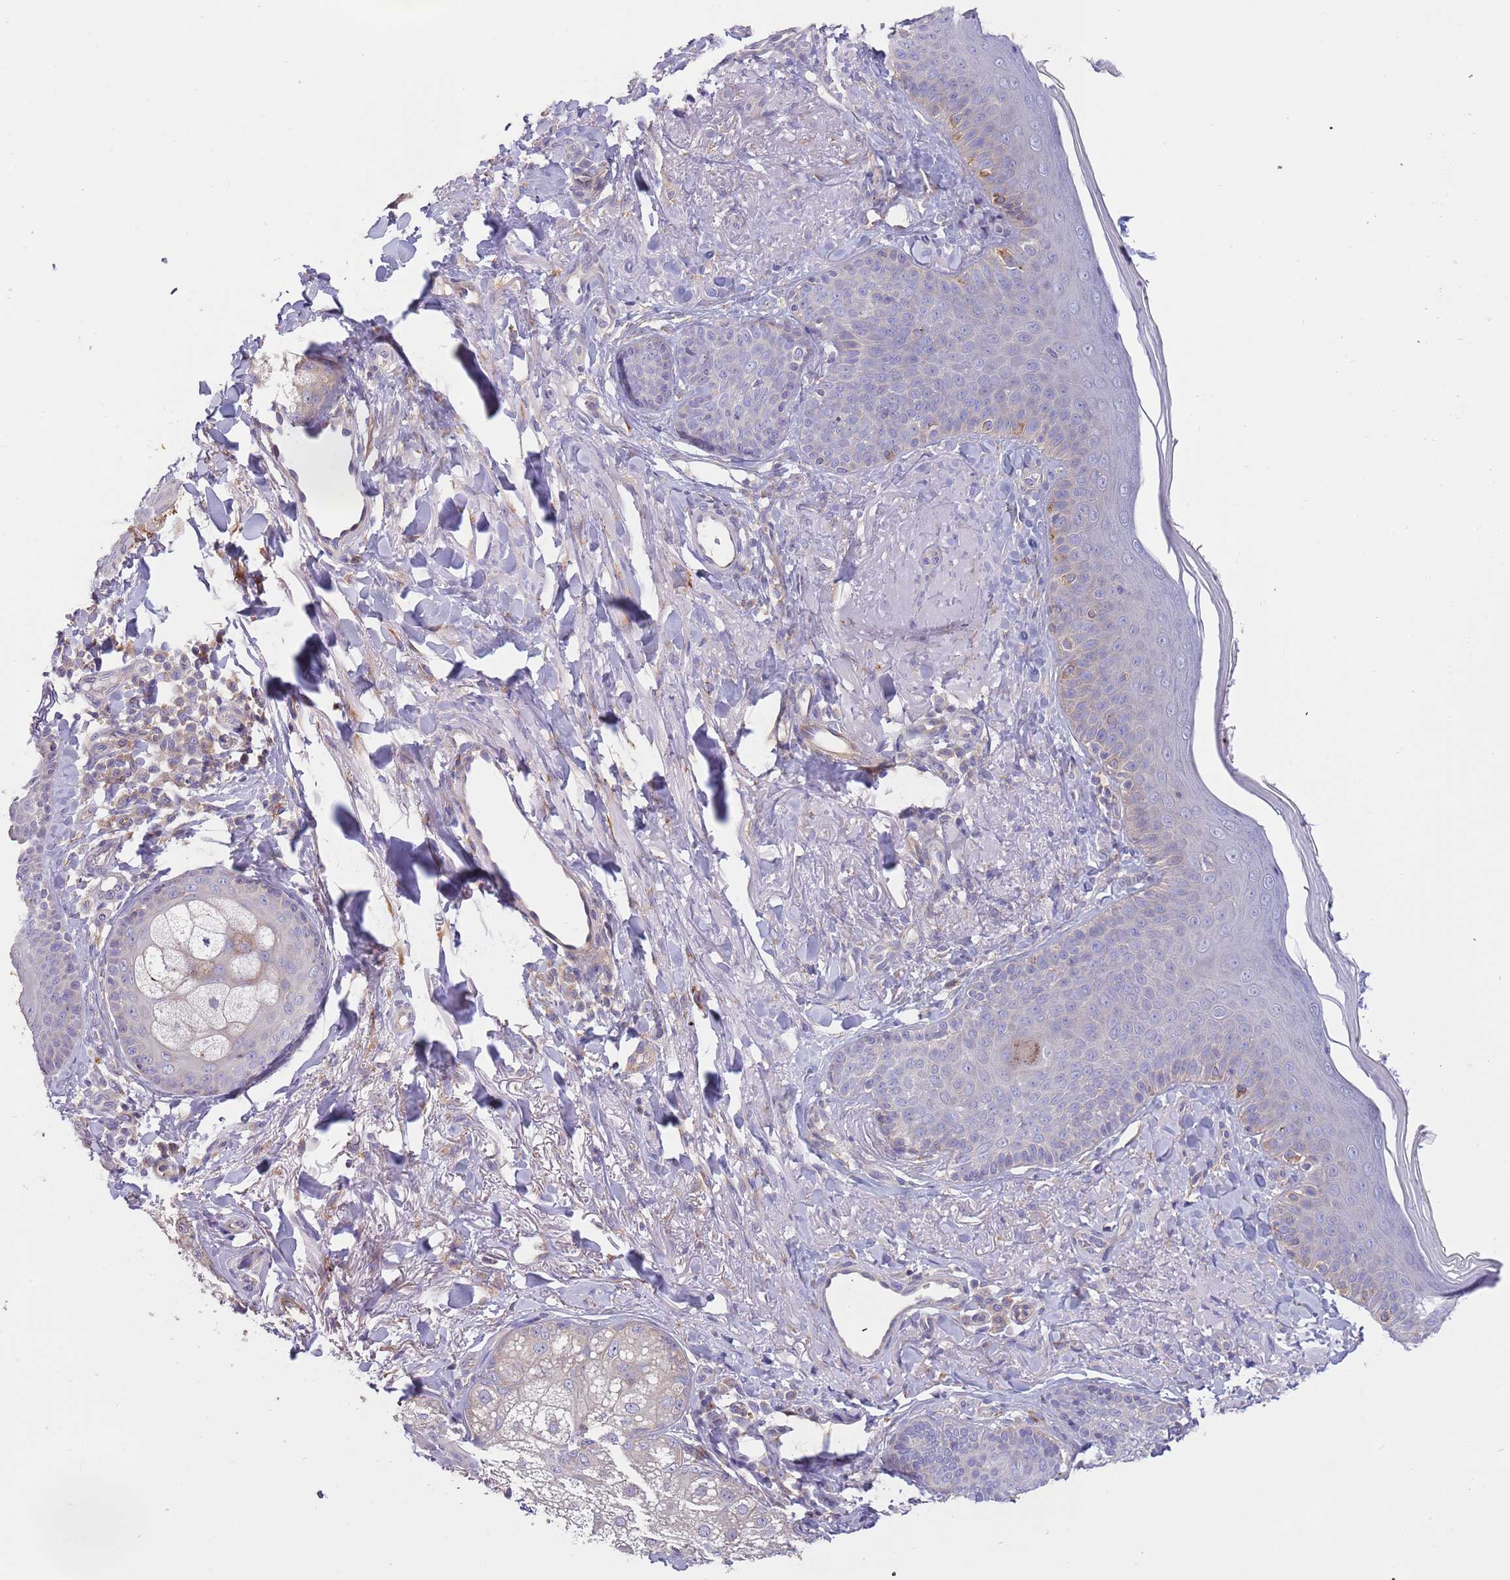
{"staining": {"intensity": "negative", "quantity": "none", "location": "none"}, "tissue": "skin", "cell_type": "Fibroblasts", "image_type": "normal", "snomed": [{"axis": "morphology", "description": "Normal tissue, NOS"}, {"axis": "topography", "description": "Skin"}], "caption": "Immunohistochemistry (IHC) photomicrograph of normal skin: human skin stained with DAB shows no significant protein staining in fibroblasts.", "gene": "ARMCX6", "patient": {"sex": "male", "age": 57}}